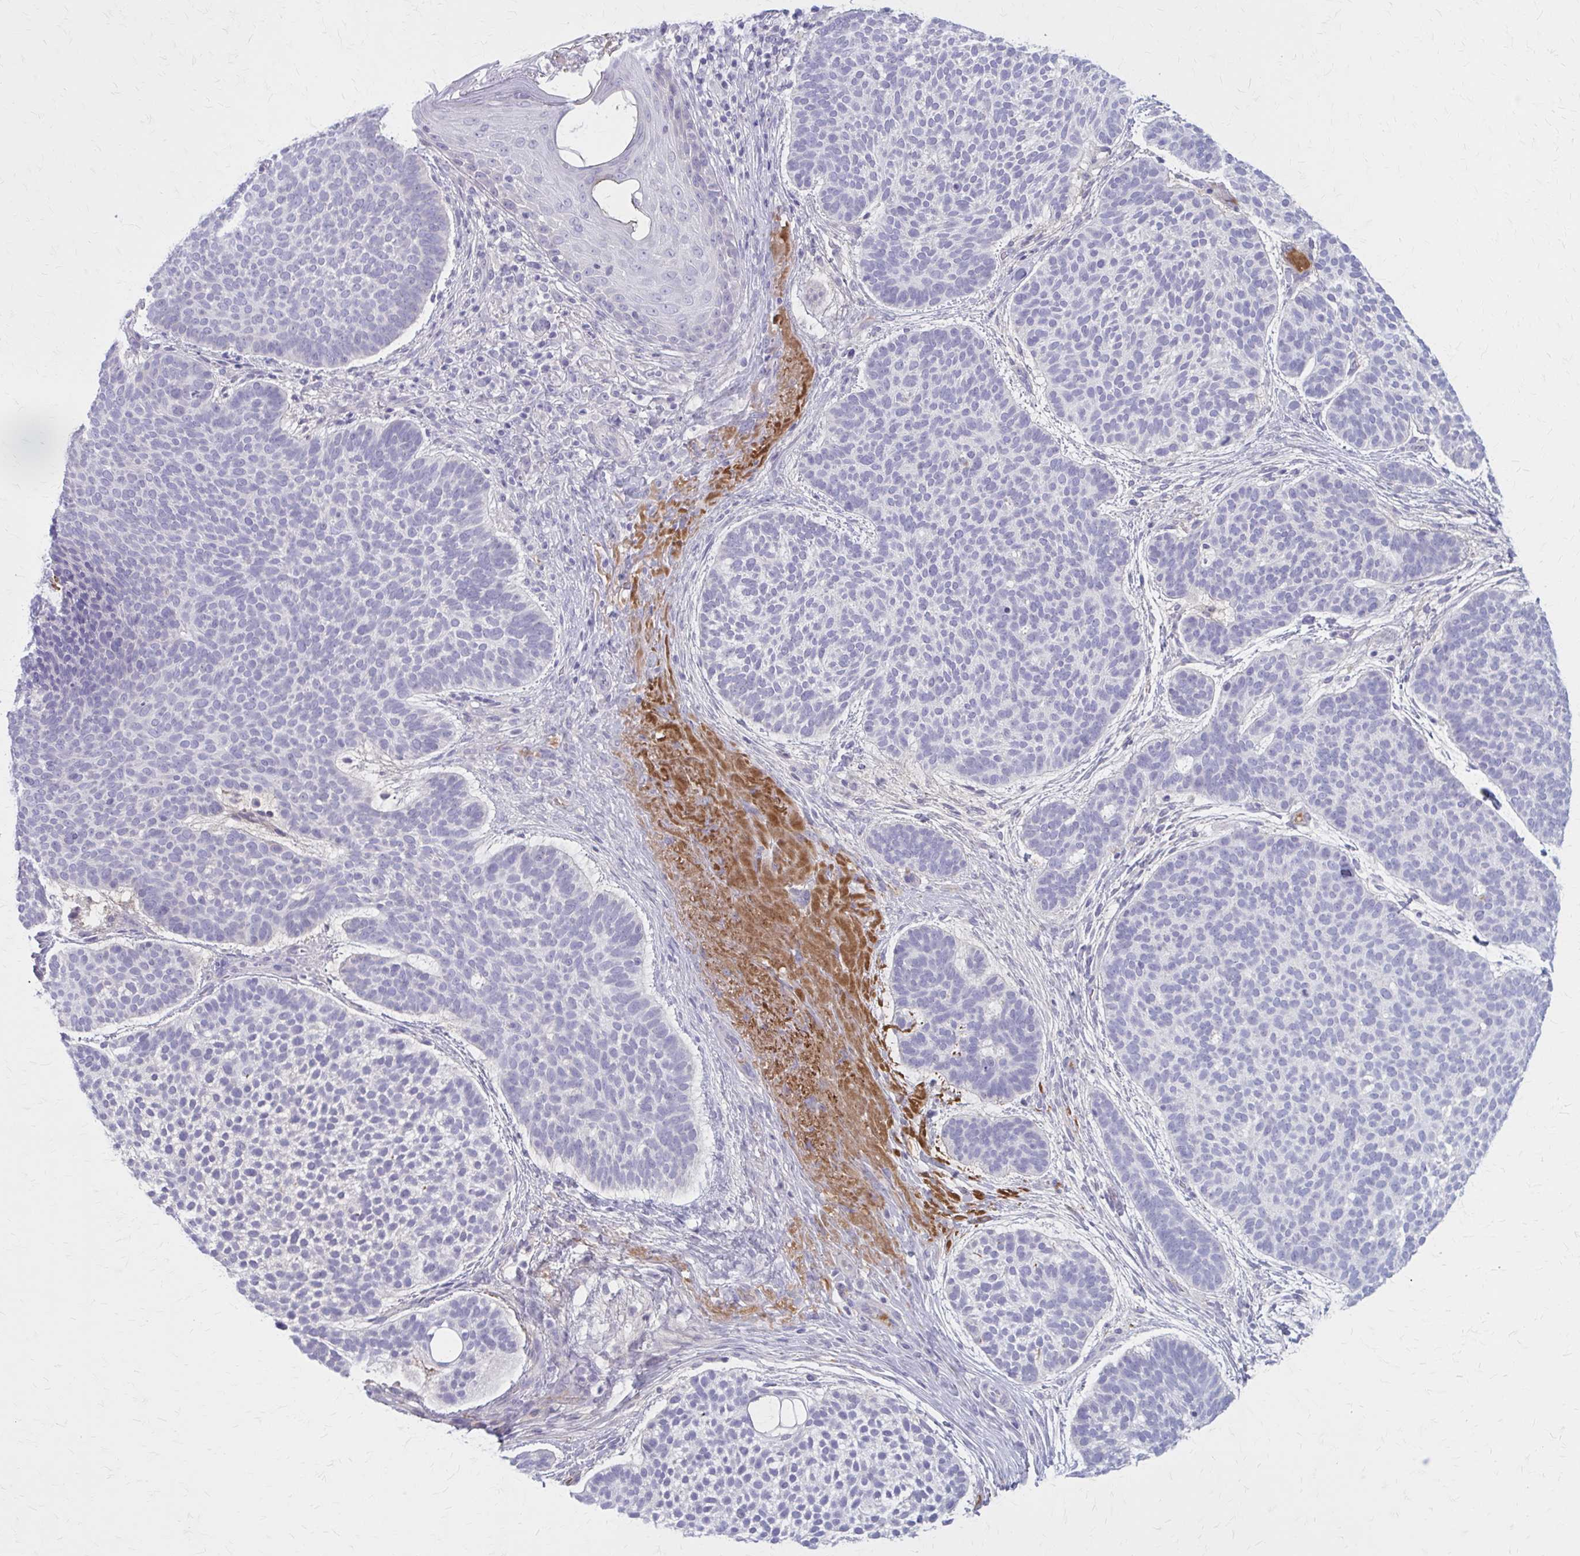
{"staining": {"intensity": "negative", "quantity": "none", "location": "none"}, "tissue": "skin cancer", "cell_type": "Tumor cells", "image_type": "cancer", "snomed": [{"axis": "morphology", "description": "Basal cell carcinoma"}, {"axis": "topography", "description": "Skin"}, {"axis": "topography", "description": "Skin of face"}], "caption": "There is no significant expression in tumor cells of skin cancer.", "gene": "SERPIND1", "patient": {"sex": "male", "age": 73}}